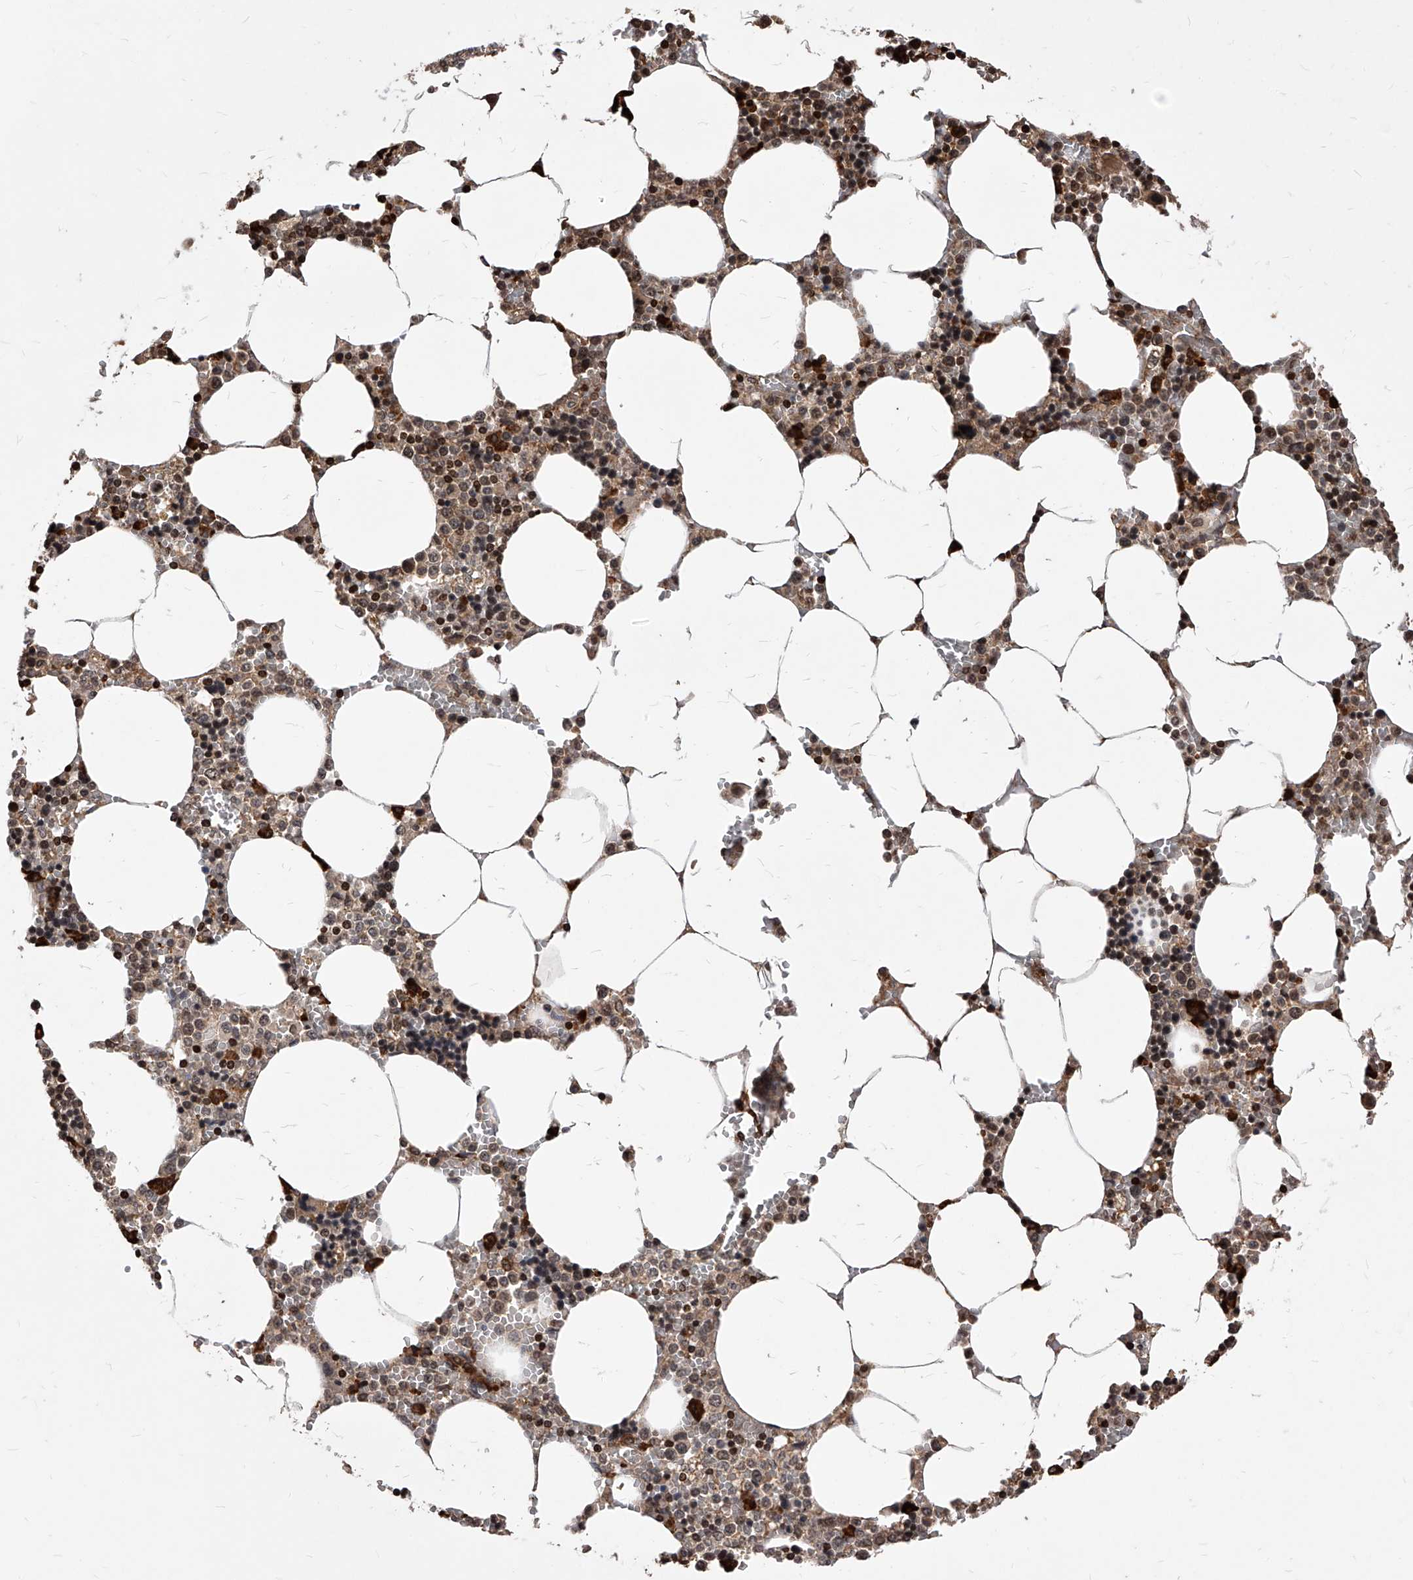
{"staining": {"intensity": "moderate", "quantity": "25%-75%", "location": "cytoplasmic/membranous,nuclear"}, "tissue": "bone marrow", "cell_type": "Hematopoietic cells", "image_type": "normal", "snomed": [{"axis": "morphology", "description": "Normal tissue, NOS"}, {"axis": "topography", "description": "Bone marrow"}], "caption": "The micrograph displays immunohistochemical staining of benign bone marrow. There is moderate cytoplasmic/membranous,nuclear staining is appreciated in approximately 25%-75% of hematopoietic cells. (DAB (3,3'-diaminobenzidine) = brown stain, brightfield microscopy at high magnification).", "gene": "ID1", "patient": {"sex": "male", "age": 70}}